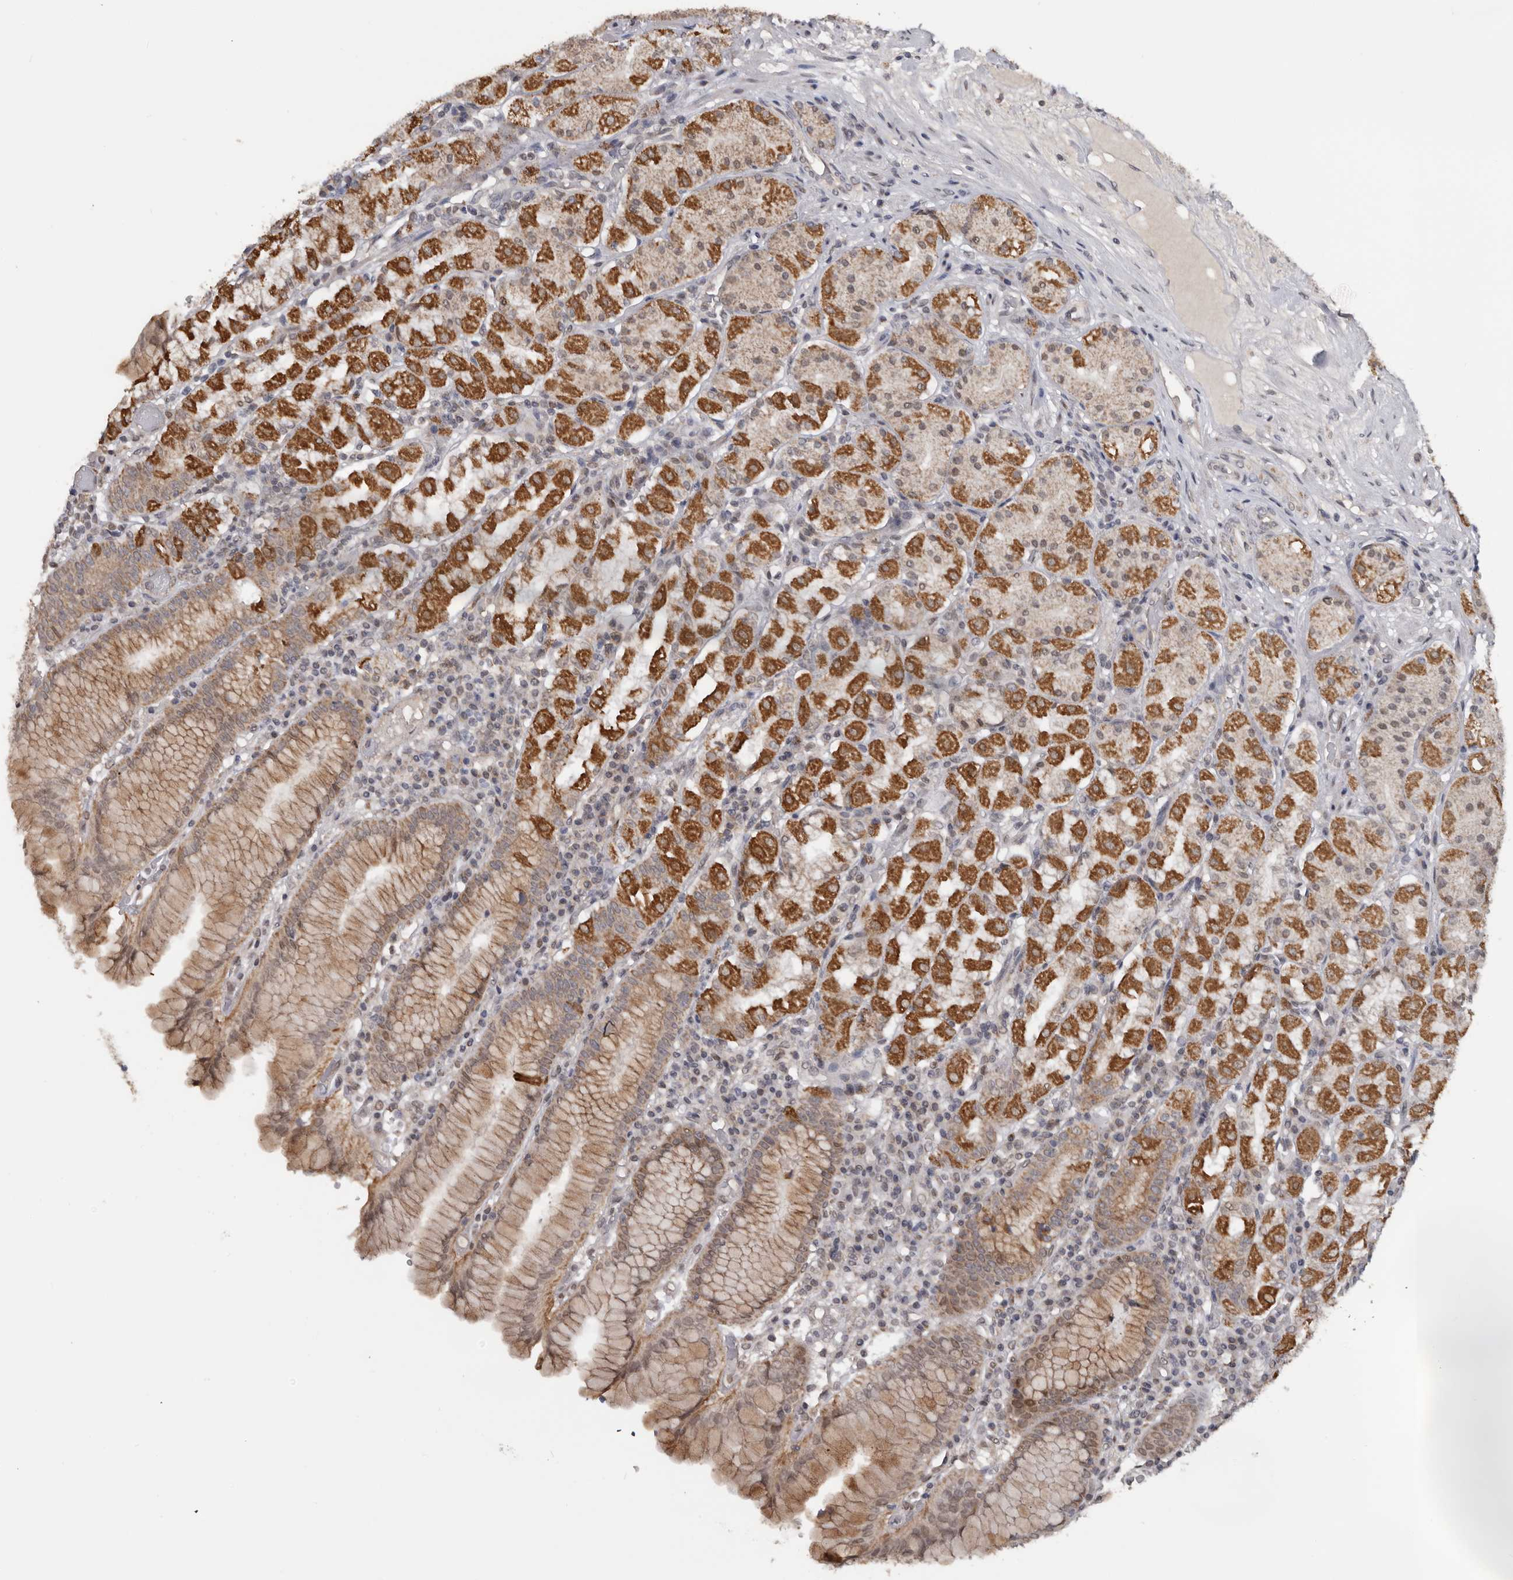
{"staining": {"intensity": "moderate", "quantity": "25%-75%", "location": "cytoplasmic/membranous,nuclear"}, "tissue": "stomach", "cell_type": "Glandular cells", "image_type": "normal", "snomed": [{"axis": "morphology", "description": "Normal tissue, NOS"}, {"axis": "topography", "description": "Stomach"}, {"axis": "topography", "description": "Stomach, lower"}], "caption": "A histopathology image of stomach stained for a protein demonstrates moderate cytoplasmic/membranous,nuclear brown staining in glandular cells.", "gene": "MOGAT2", "patient": {"sex": "female", "age": 56}}